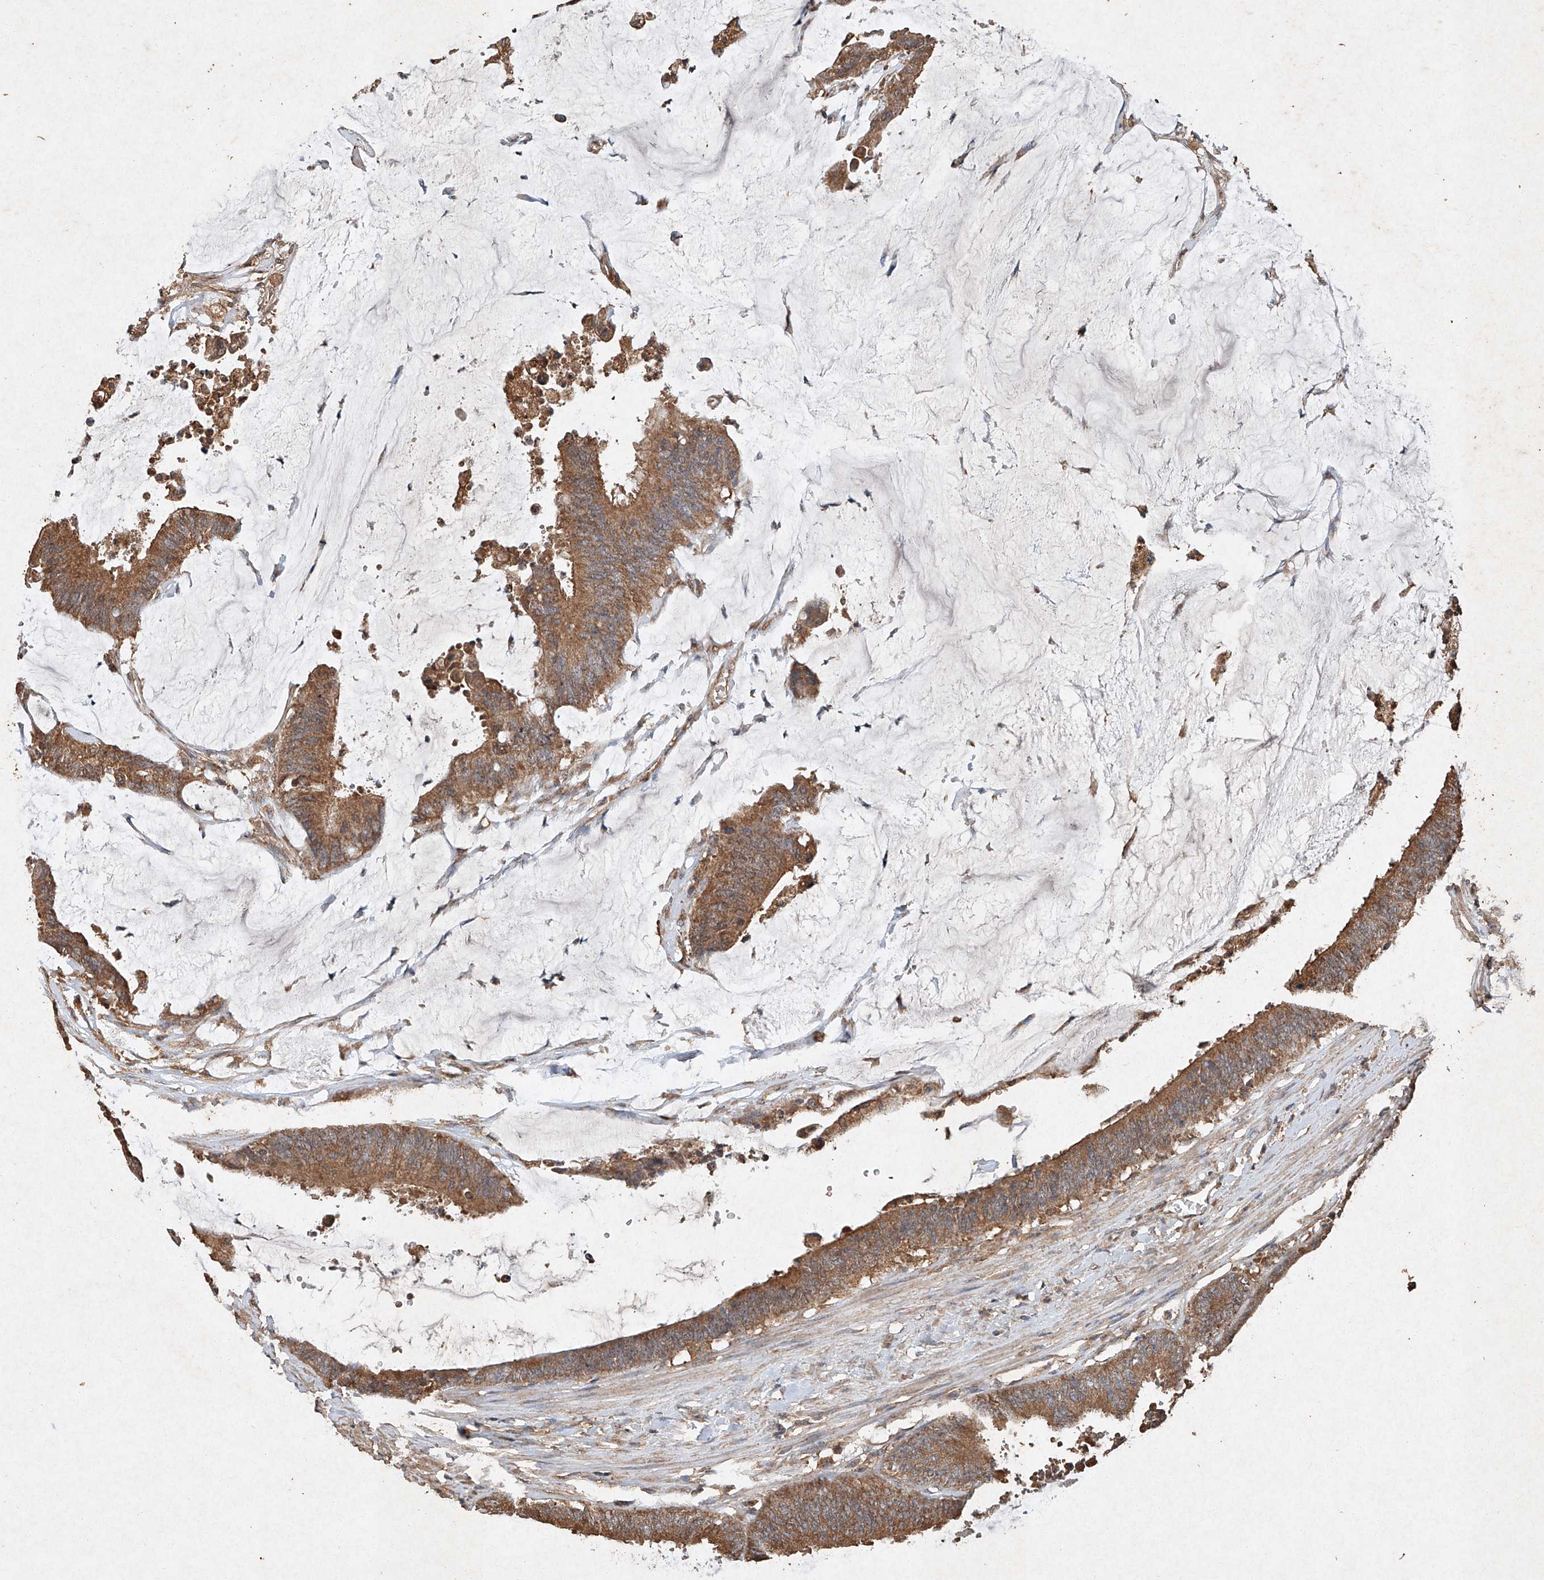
{"staining": {"intensity": "moderate", "quantity": ">75%", "location": "cytoplasmic/membranous"}, "tissue": "colorectal cancer", "cell_type": "Tumor cells", "image_type": "cancer", "snomed": [{"axis": "morphology", "description": "Adenocarcinoma, NOS"}, {"axis": "topography", "description": "Rectum"}], "caption": "Moderate cytoplasmic/membranous protein expression is present in about >75% of tumor cells in colorectal adenocarcinoma.", "gene": "STK3", "patient": {"sex": "female", "age": 66}}